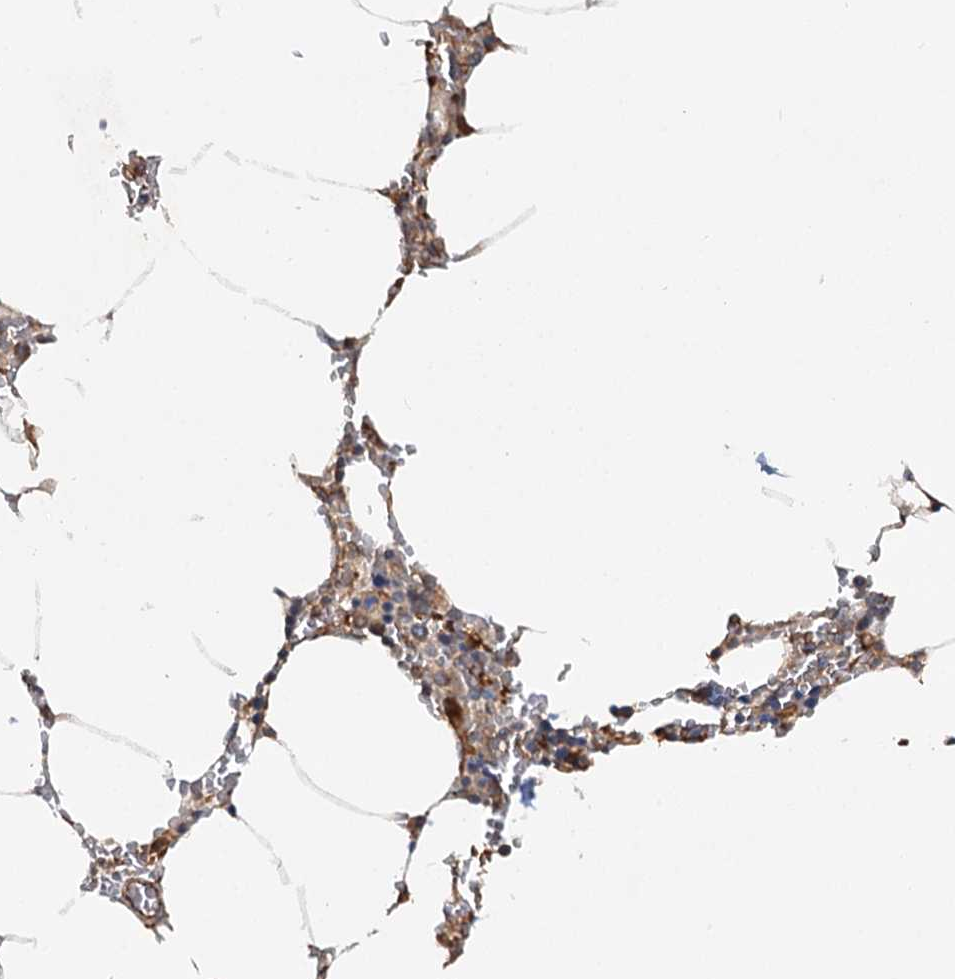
{"staining": {"intensity": "strong", "quantity": "25%-75%", "location": "cytoplasmic/membranous"}, "tissue": "bone marrow", "cell_type": "Hematopoietic cells", "image_type": "normal", "snomed": [{"axis": "morphology", "description": "Normal tissue, NOS"}, {"axis": "topography", "description": "Bone marrow"}], "caption": "IHC of unremarkable bone marrow exhibits high levels of strong cytoplasmic/membranous staining in approximately 25%-75% of hematopoietic cells. Nuclei are stained in blue.", "gene": "LRRK2", "patient": {"sex": "male", "age": 70}}